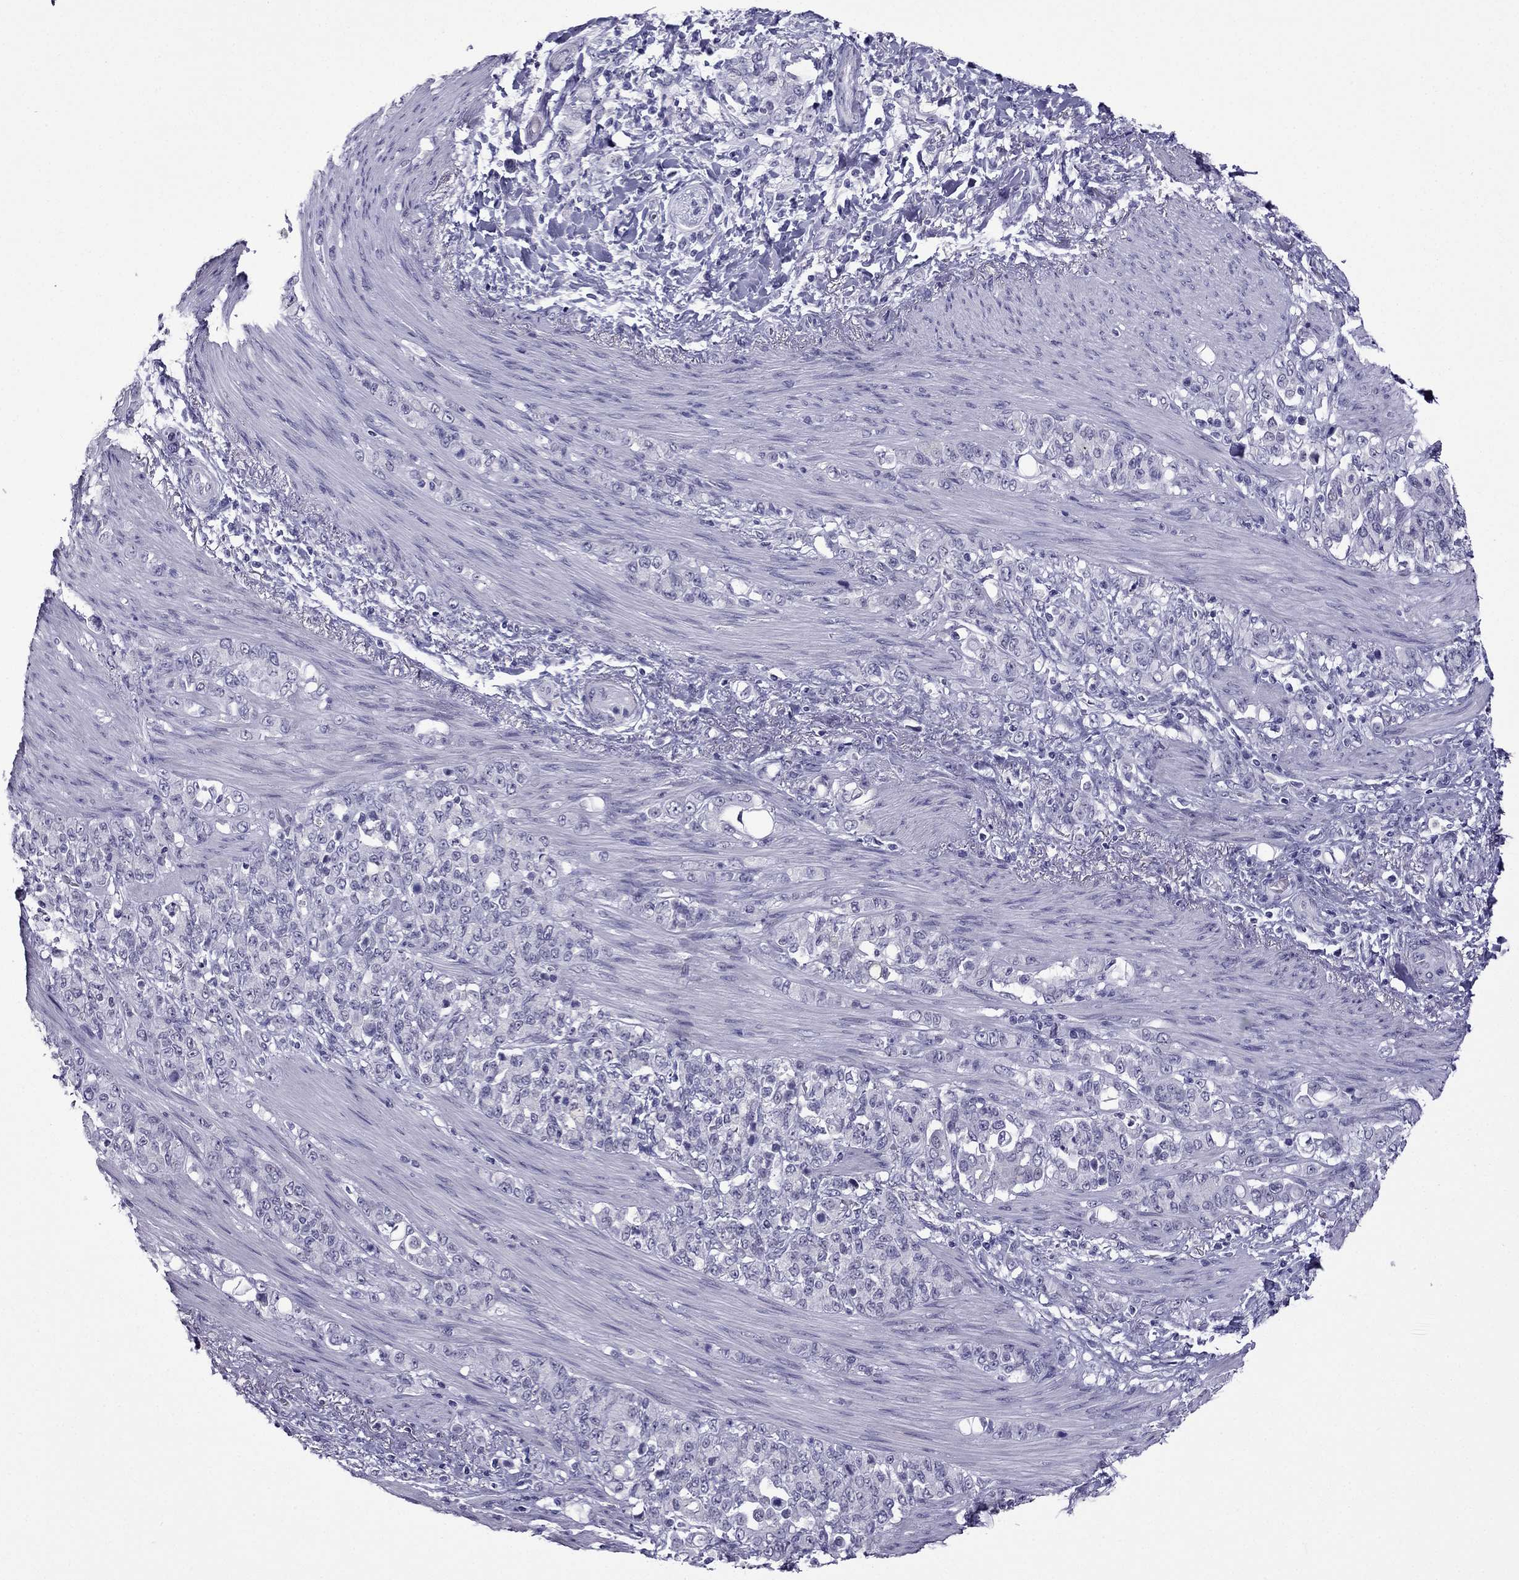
{"staining": {"intensity": "negative", "quantity": "none", "location": "none"}, "tissue": "stomach cancer", "cell_type": "Tumor cells", "image_type": "cancer", "snomed": [{"axis": "morphology", "description": "Adenocarcinoma, NOS"}, {"axis": "topography", "description": "Stomach"}], "caption": "Image shows no protein staining in tumor cells of stomach cancer (adenocarcinoma) tissue.", "gene": "MYLK3", "patient": {"sex": "female", "age": 79}}